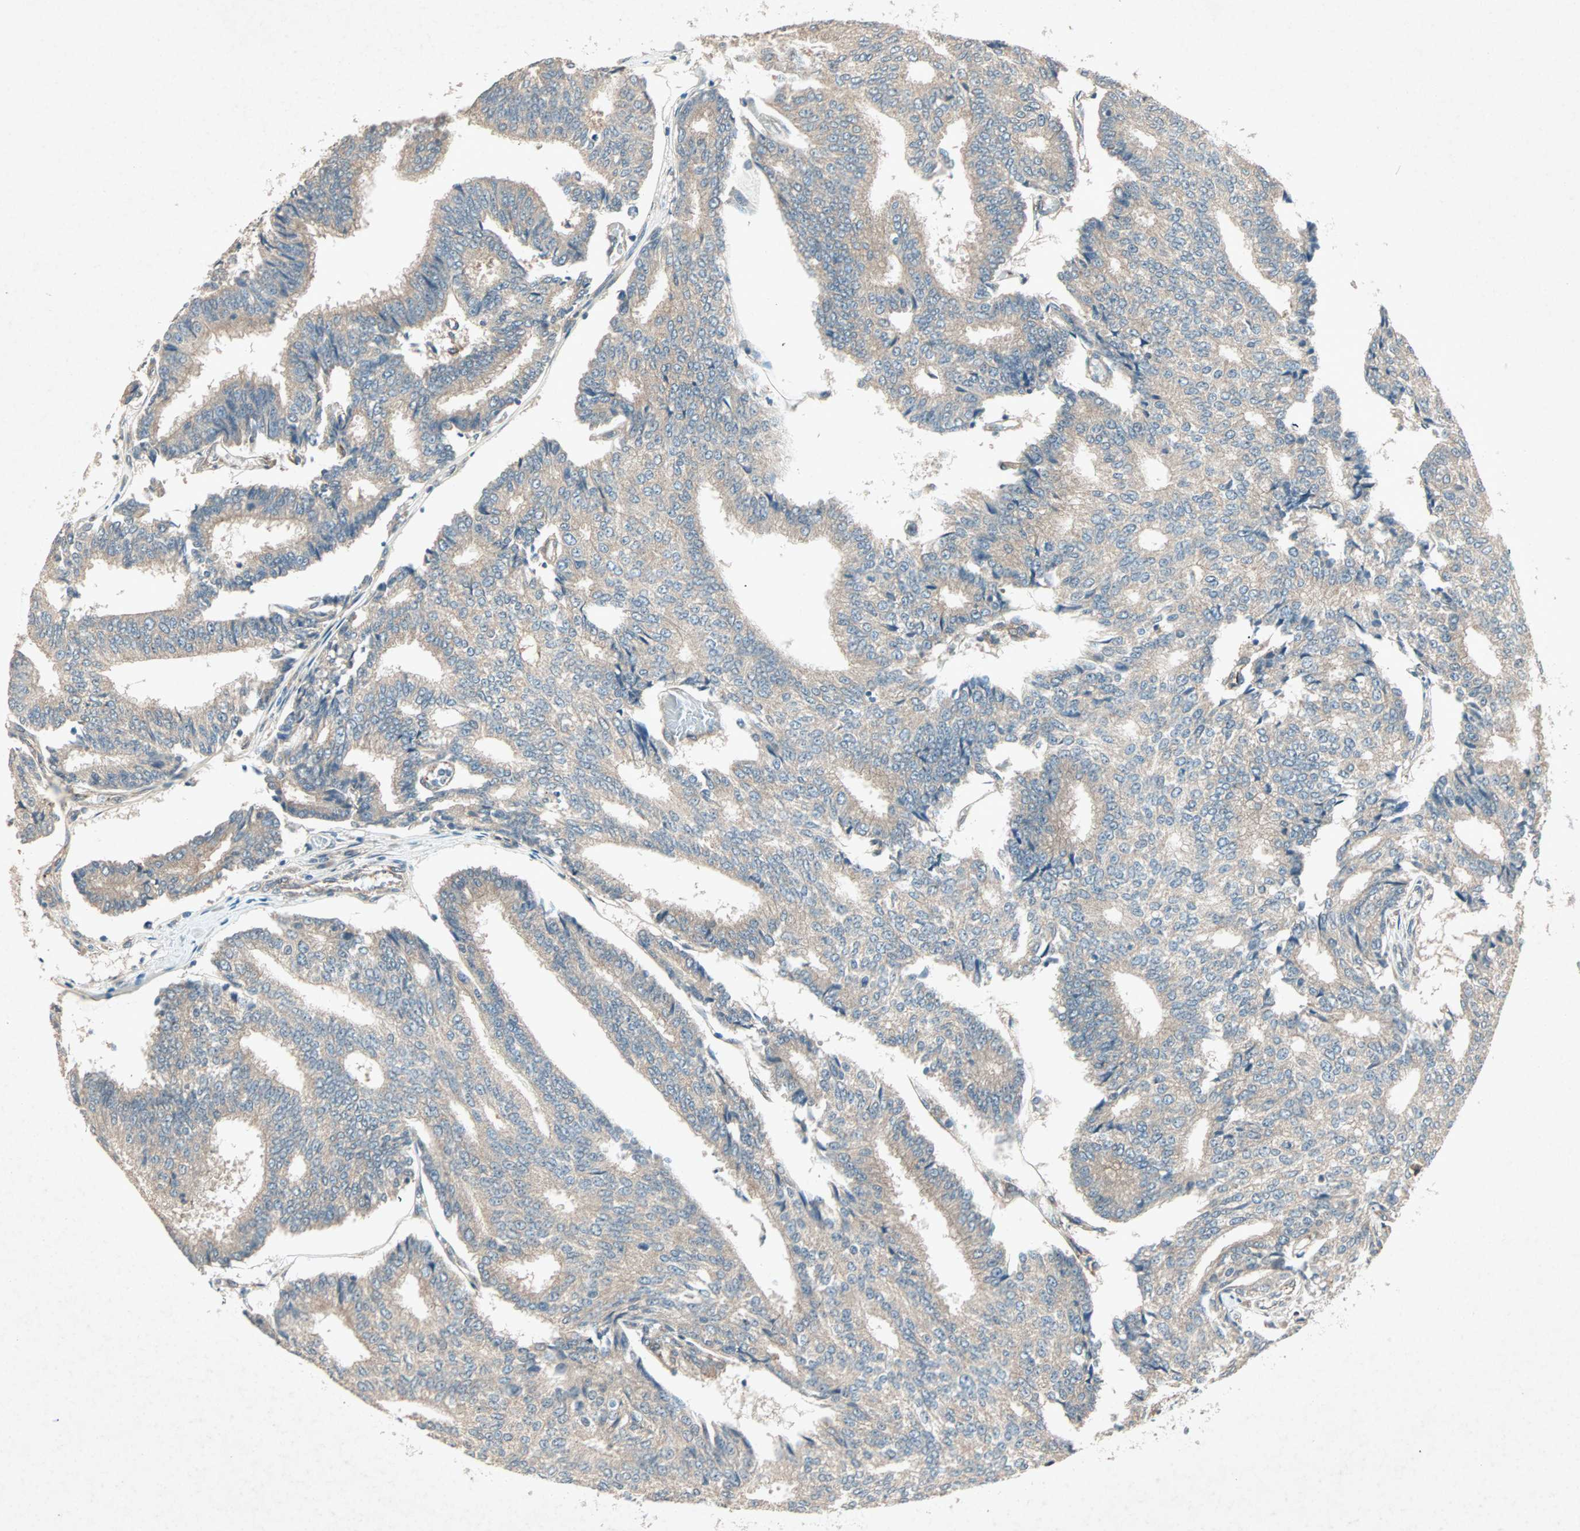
{"staining": {"intensity": "negative", "quantity": "none", "location": "none"}, "tissue": "prostate cancer", "cell_type": "Tumor cells", "image_type": "cancer", "snomed": [{"axis": "morphology", "description": "Adenocarcinoma, High grade"}, {"axis": "topography", "description": "Prostate"}], "caption": "There is no significant positivity in tumor cells of prostate cancer.", "gene": "SDSL", "patient": {"sex": "male", "age": 55}}